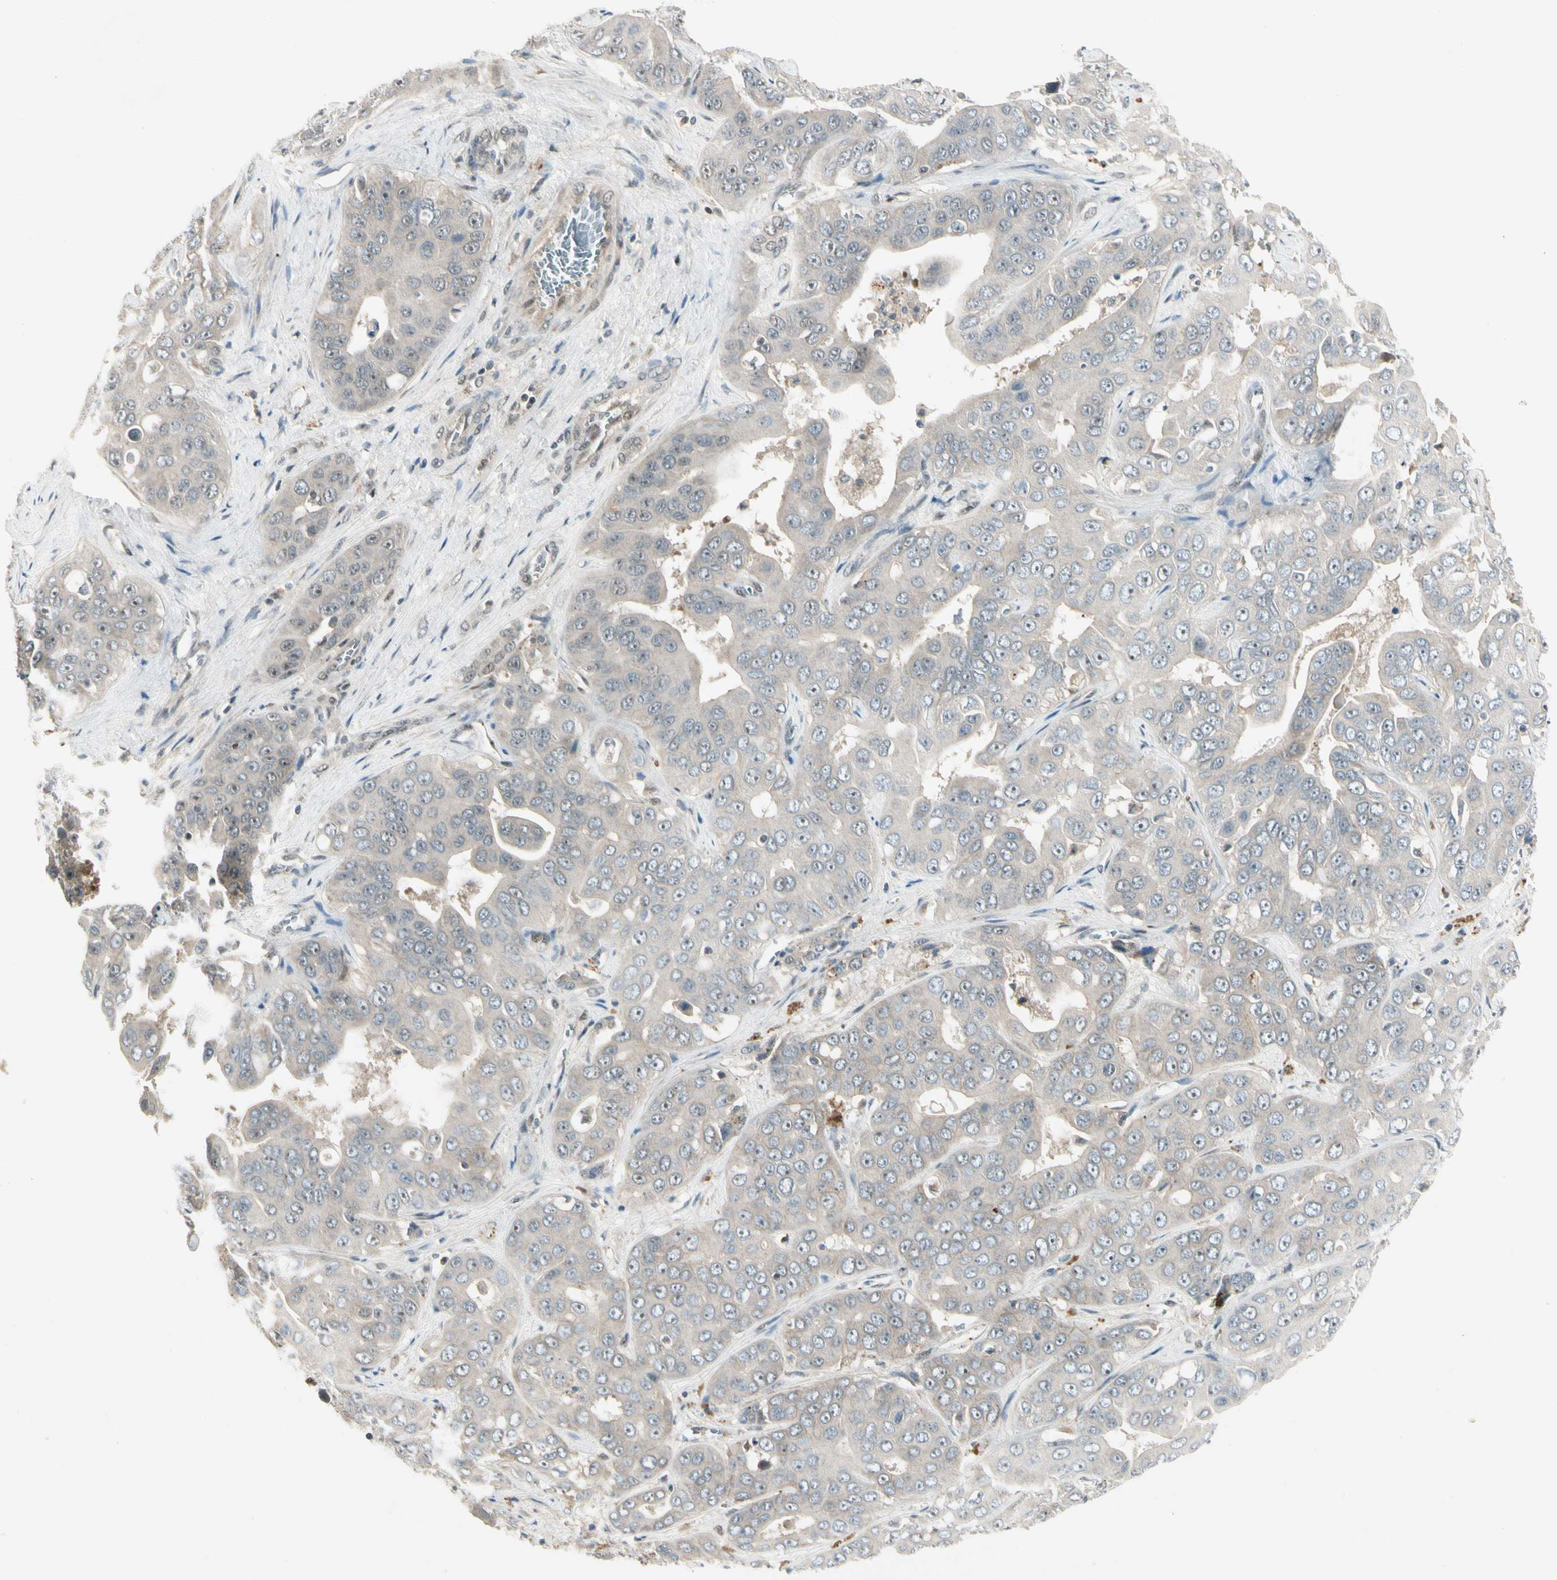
{"staining": {"intensity": "weak", "quantity": "25%-75%", "location": "cytoplasmic/membranous"}, "tissue": "liver cancer", "cell_type": "Tumor cells", "image_type": "cancer", "snomed": [{"axis": "morphology", "description": "Cholangiocarcinoma"}, {"axis": "topography", "description": "Liver"}], "caption": "This histopathology image demonstrates liver cancer (cholangiocarcinoma) stained with immunohistochemistry to label a protein in brown. The cytoplasmic/membranous of tumor cells show weak positivity for the protein. Nuclei are counter-stained blue.", "gene": "GTF3A", "patient": {"sex": "female", "age": 52}}